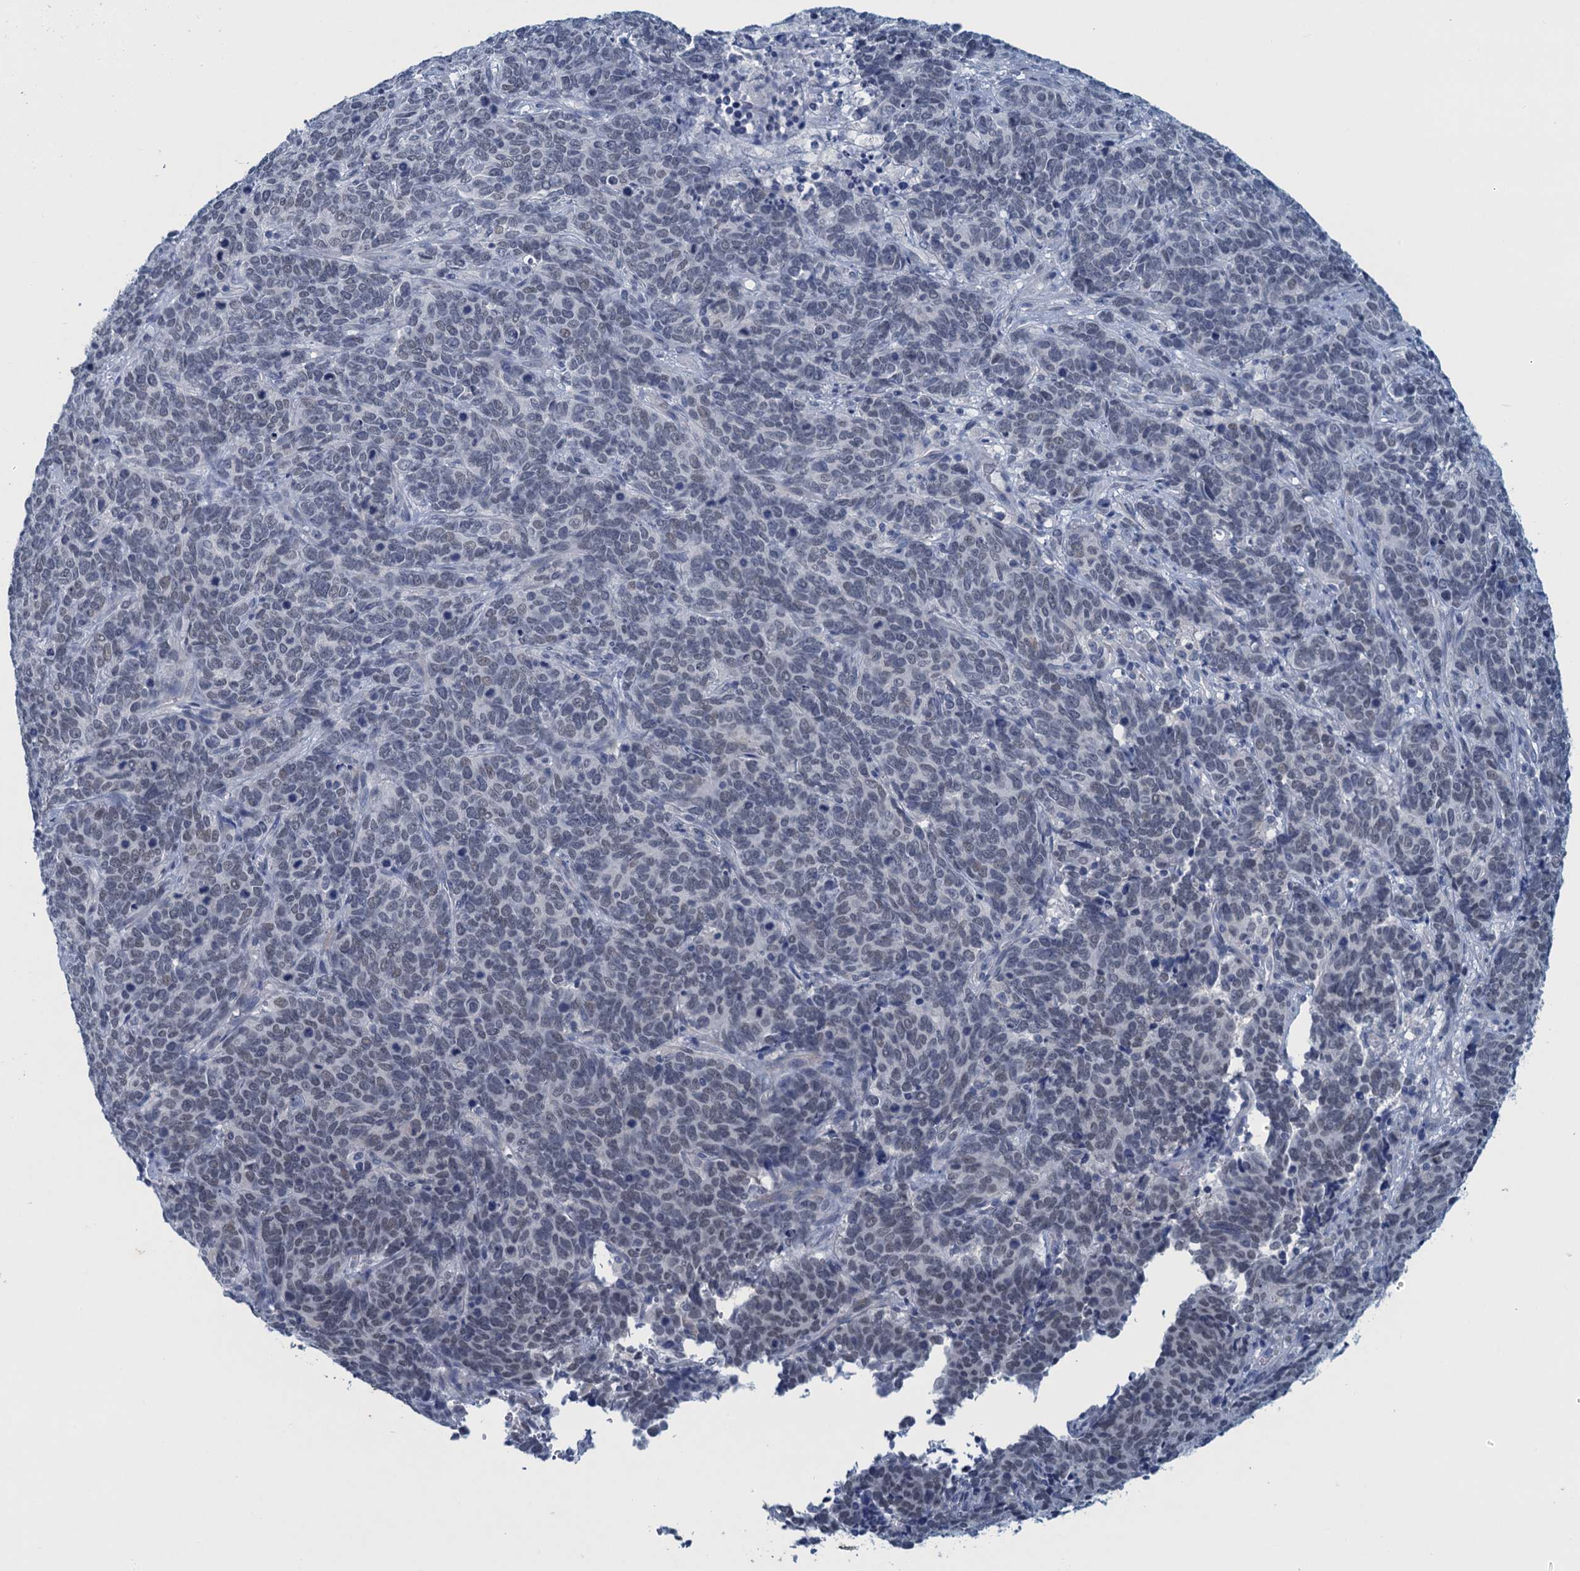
{"staining": {"intensity": "weak", "quantity": "<25%", "location": "nuclear"}, "tissue": "cervical cancer", "cell_type": "Tumor cells", "image_type": "cancer", "snomed": [{"axis": "morphology", "description": "Squamous cell carcinoma, NOS"}, {"axis": "topography", "description": "Cervix"}], "caption": "IHC image of human squamous cell carcinoma (cervical) stained for a protein (brown), which reveals no staining in tumor cells. Nuclei are stained in blue.", "gene": "ENSG00000131152", "patient": {"sex": "female", "age": 60}}